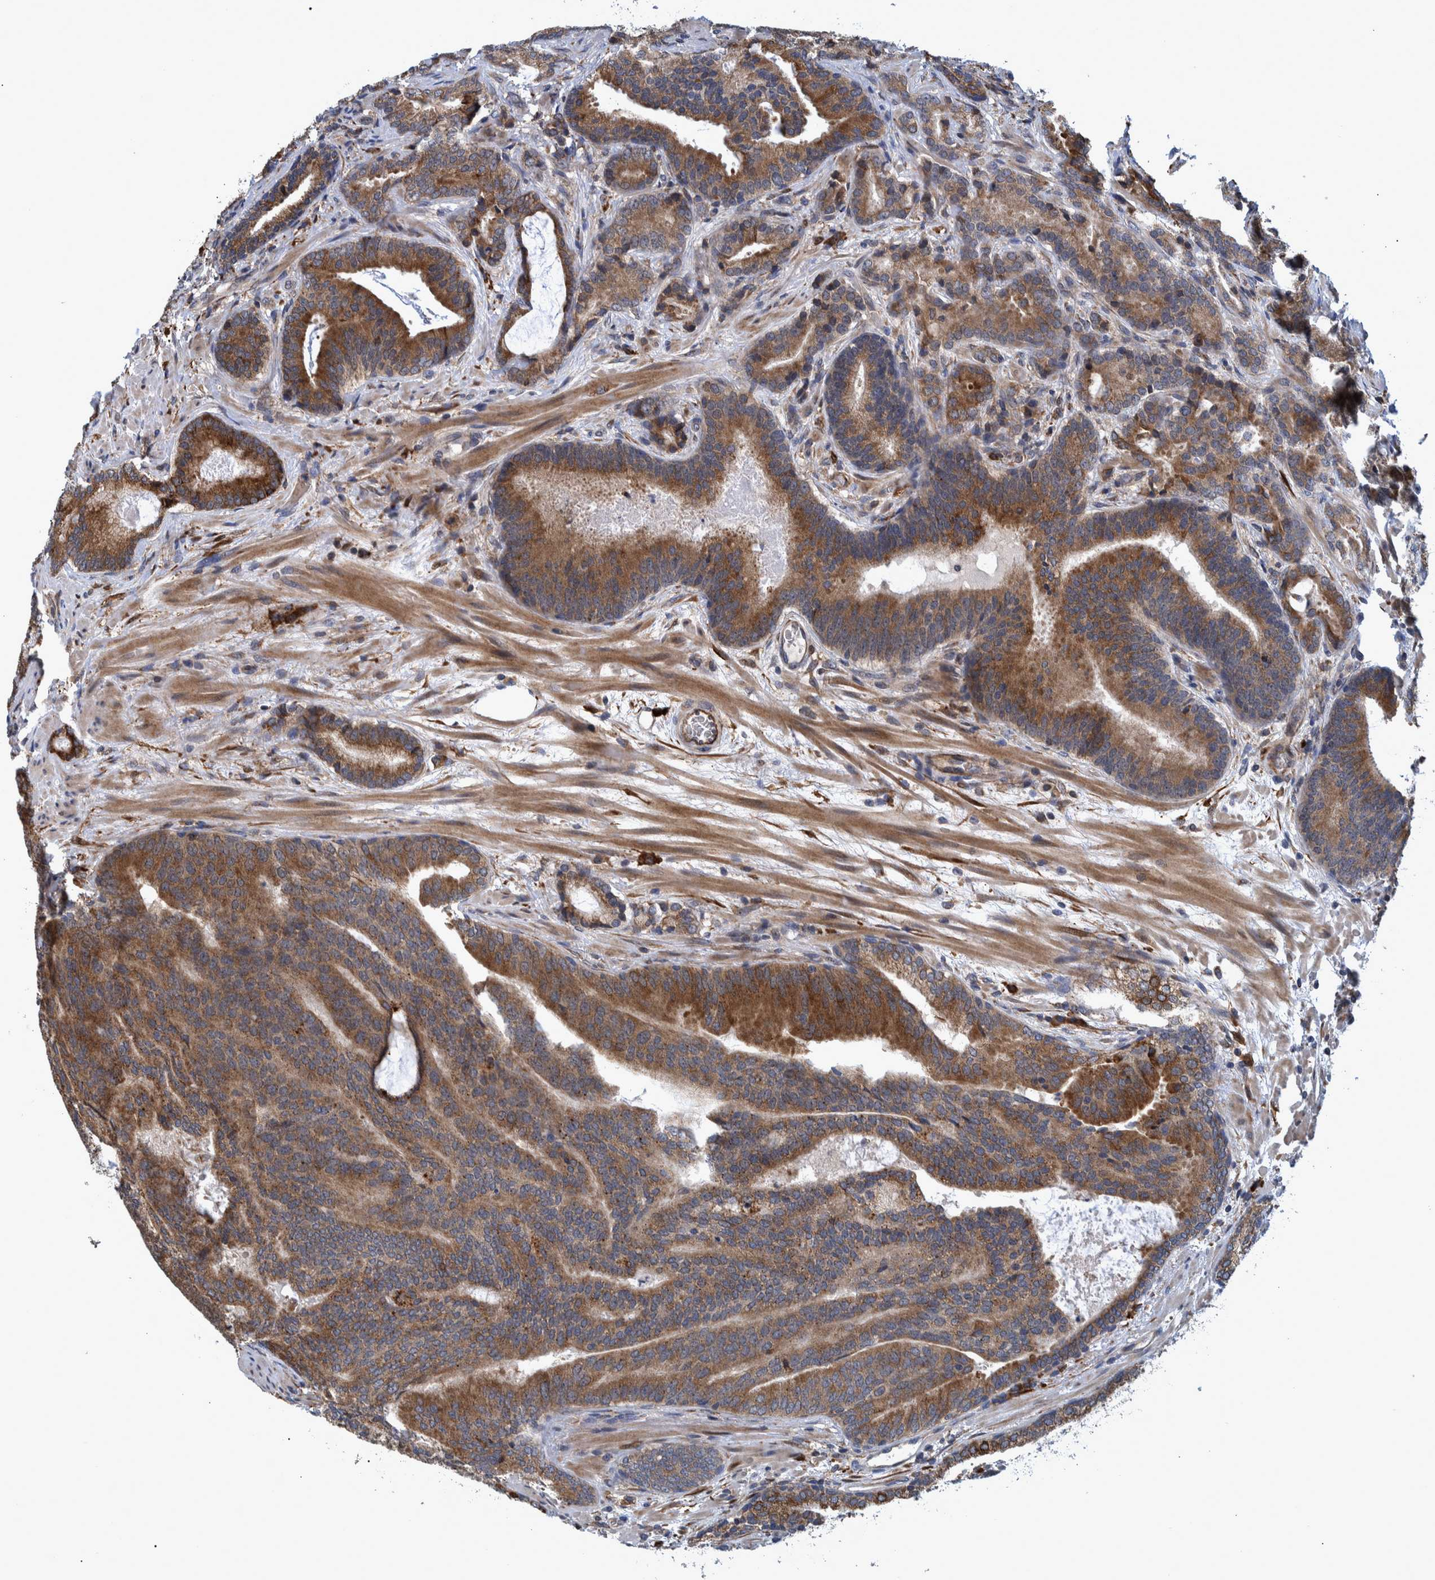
{"staining": {"intensity": "moderate", "quantity": ">75%", "location": "cytoplasmic/membranous"}, "tissue": "prostate cancer", "cell_type": "Tumor cells", "image_type": "cancer", "snomed": [{"axis": "morphology", "description": "Adenocarcinoma, High grade"}, {"axis": "topography", "description": "Prostate"}], "caption": "Prostate cancer stained with a brown dye displays moderate cytoplasmic/membranous positive positivity in about >75% of tumor cells.", "gene": "SPAG5", "patient": {"sex": "male", "age": 55}}